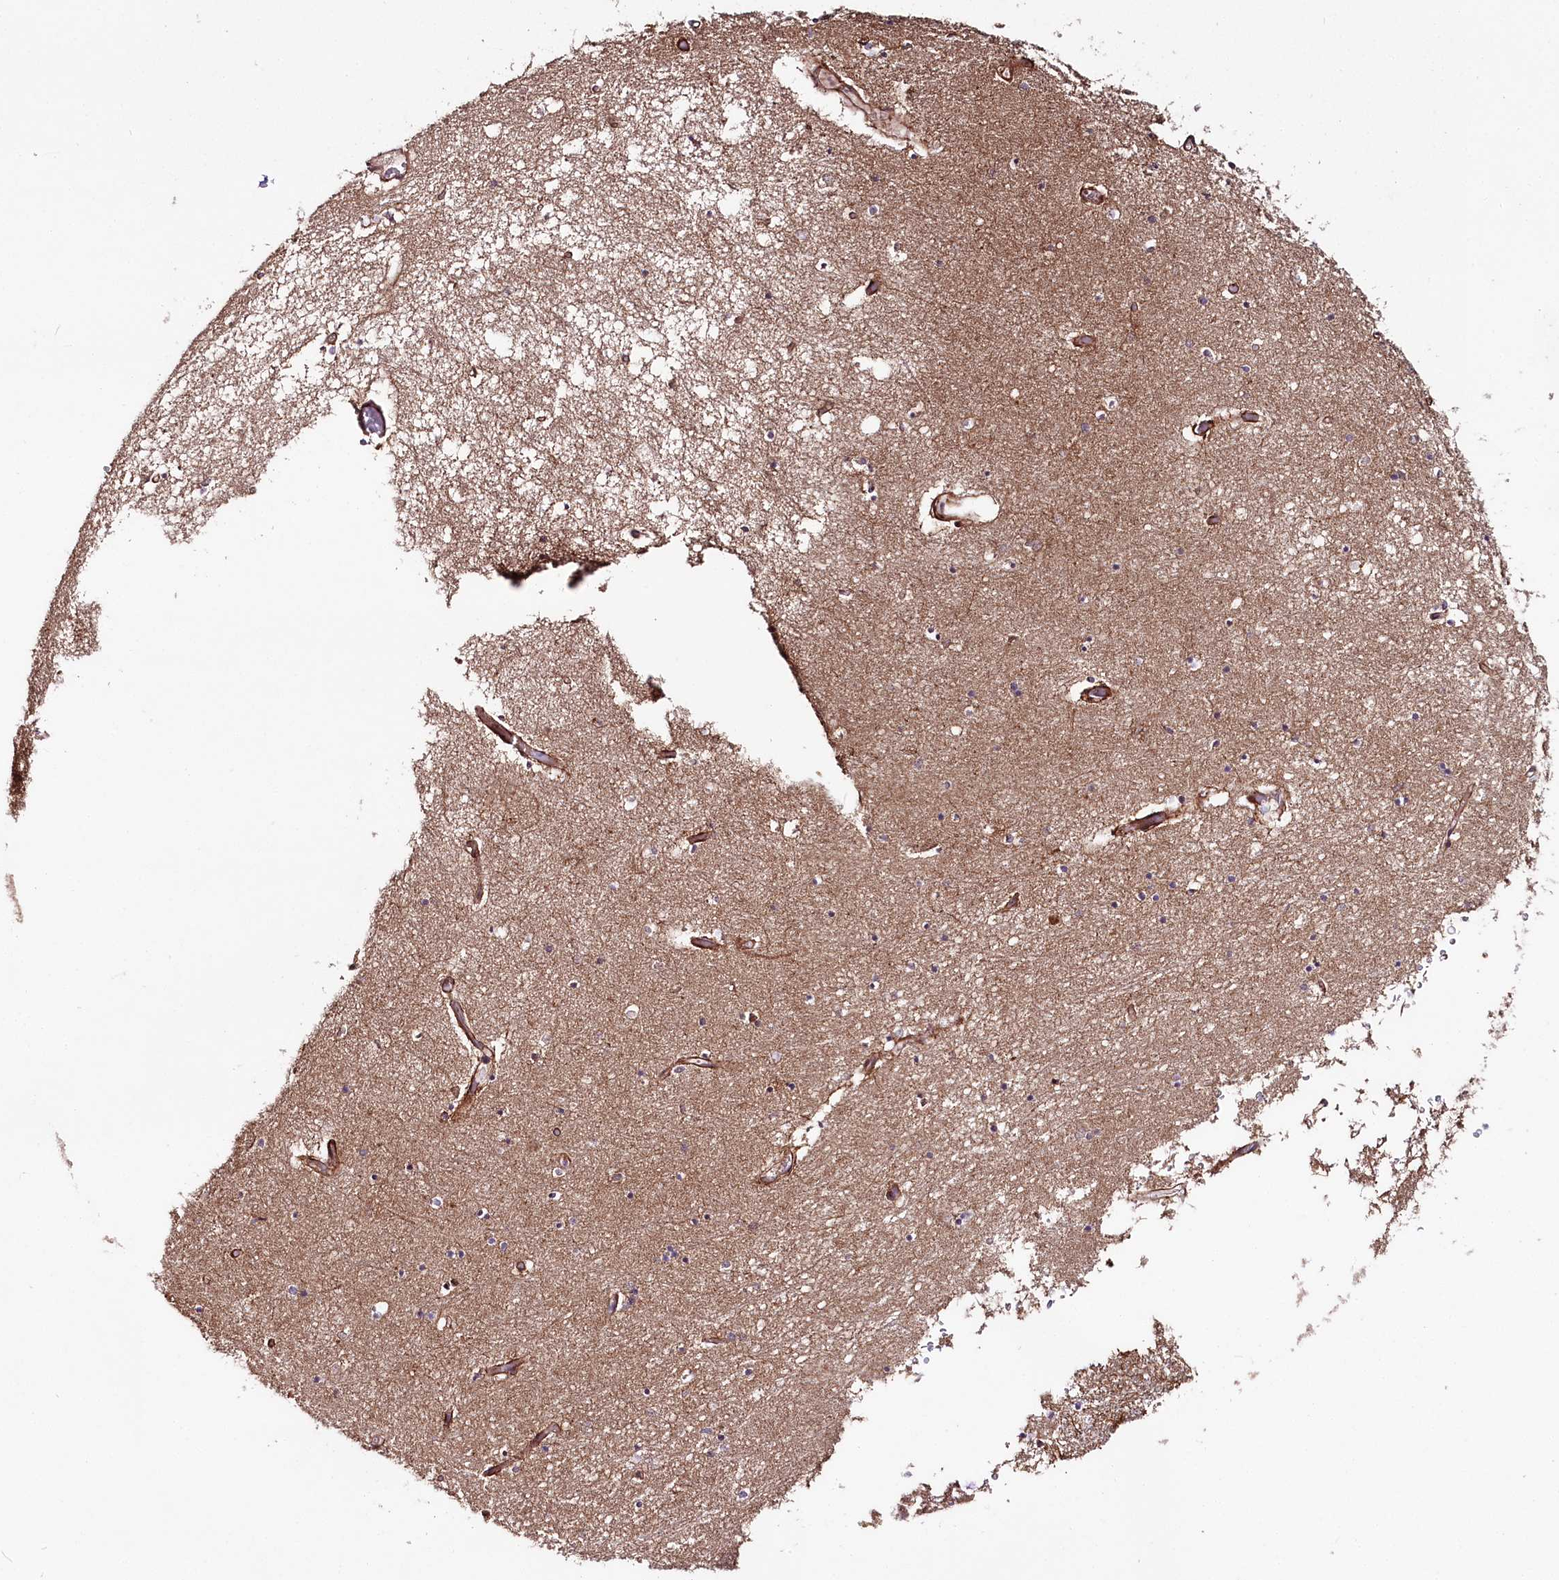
{"staining": {"intensity": "moderate", "quantity": "<25%", "location": "cytoplasmic/membranous"}, "tissue": "hippocampus", "cell_type": "Glial cells", "image_type": "normal", "snomed": [{"axis": "morphology", "description": "Normal tissue, NOS"}, {"axis": "topography", "description": "Hippocampus"}], "caption": "This is a photomicrograph of IHC staining of benign hippocampus, which shows moderate positivity in the cytoplasmic/membranous of glial cells.", "gene": "PHLDB1", "patient": {"sex": "male", "age": 70}}